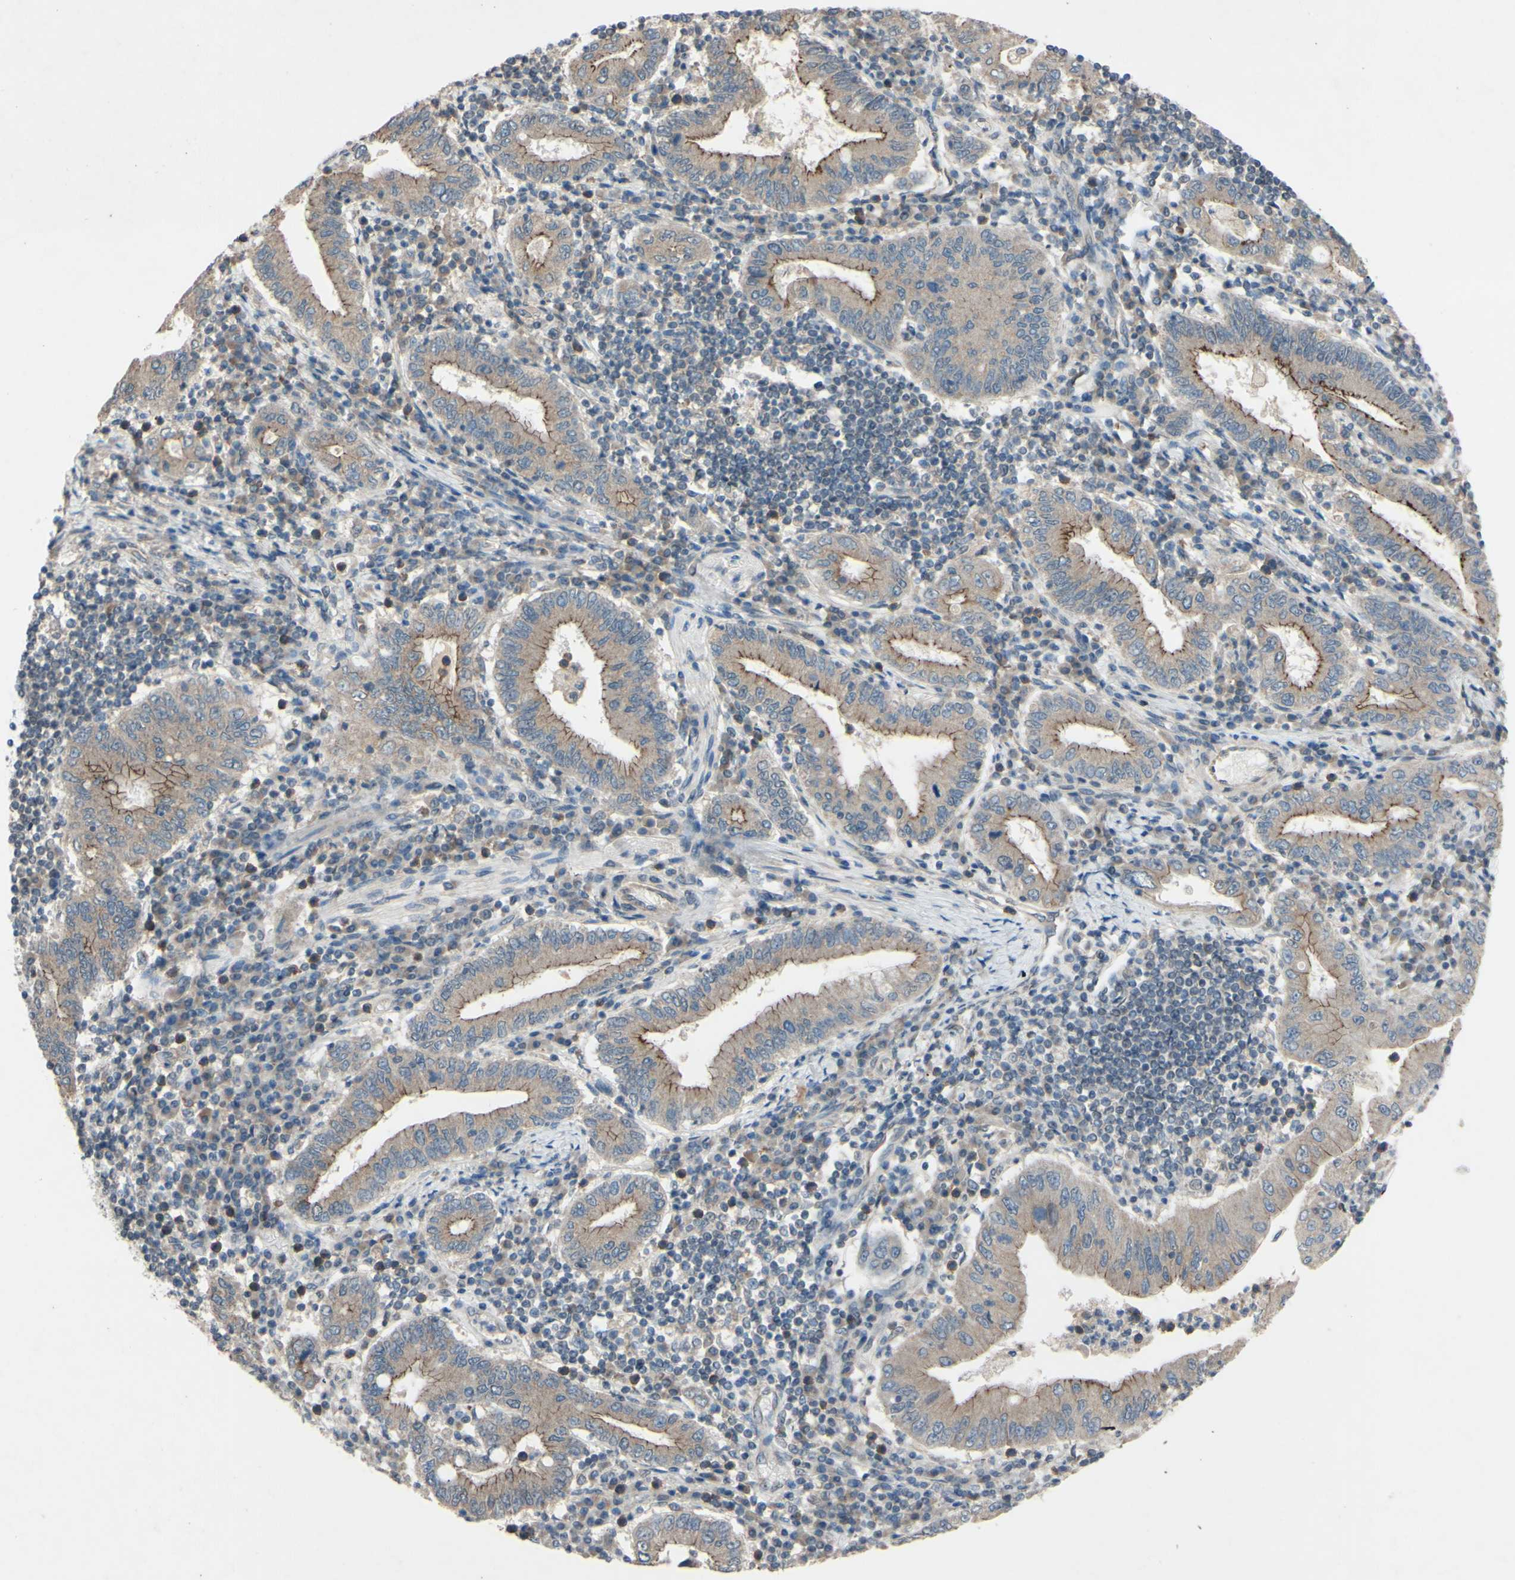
{"staining": {"intensity": "moderate", "quantity": ">75%", "location": "cytoplasmic/membranous"}, "tissue": "stomach cancer", "cell_type": "Tumor cells", "image_type": "cancer", "snomed": [{"axis": "morphology", "description": "Normal tissue, NOS"}, {"axis": "morphology", "description": "Adenocarcinoma, NOS"}, {"axis": "topography", "description": "Esophagus"}, {"axis": "topography", "description": "Stomach, upper"}, {"axis": "topography", "description": "Peripheral nerve tissue"}], "caption": "IHC histopathology image of human adenocarcinoma (stomach) stained for a protein (brown), which displays medium levels of moderate cytoplasmic/membranous positivity in approximately >75% of tumor cells.", "gene": "CDCP1", "patient": {"sex": "male", "age": 62}}